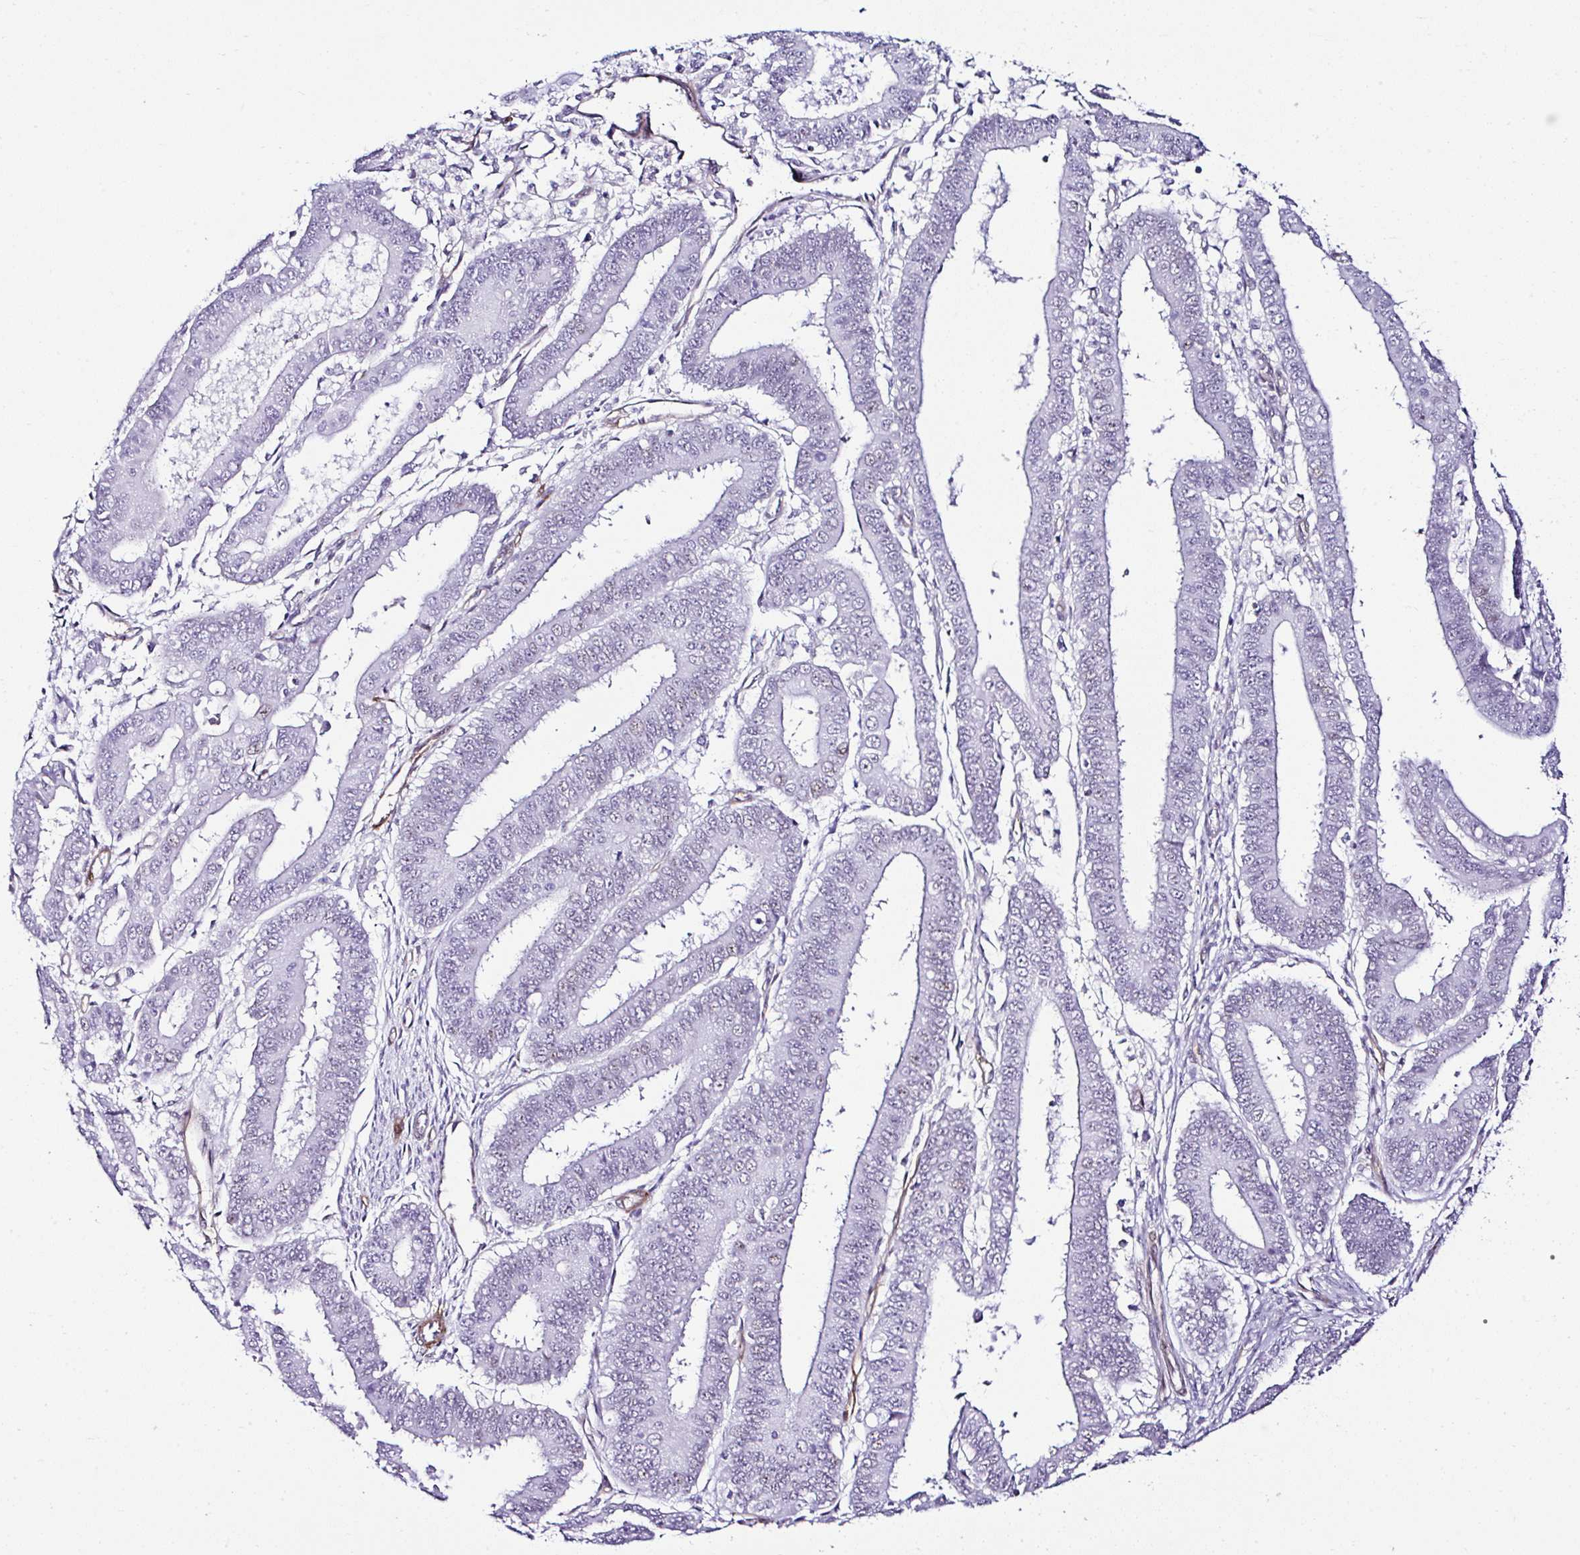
{"staining": {"intensity": "negative", "quantity": "none", "location": "none"}, "tissue": "endometrial cancer", "cell_type": "Tumor cells", "image_type": "cancer", "snomed": [{"axis": "morphology", "description": "Adenocarcinoma, NOS"}, {"axis": "topography", "description": "Endometrium"}], "caption": "Tumor cells show no significant protein staining in endometrial cancer.", "gene": "FBXO34", "patient": {"sex": "female", "age": 73}}